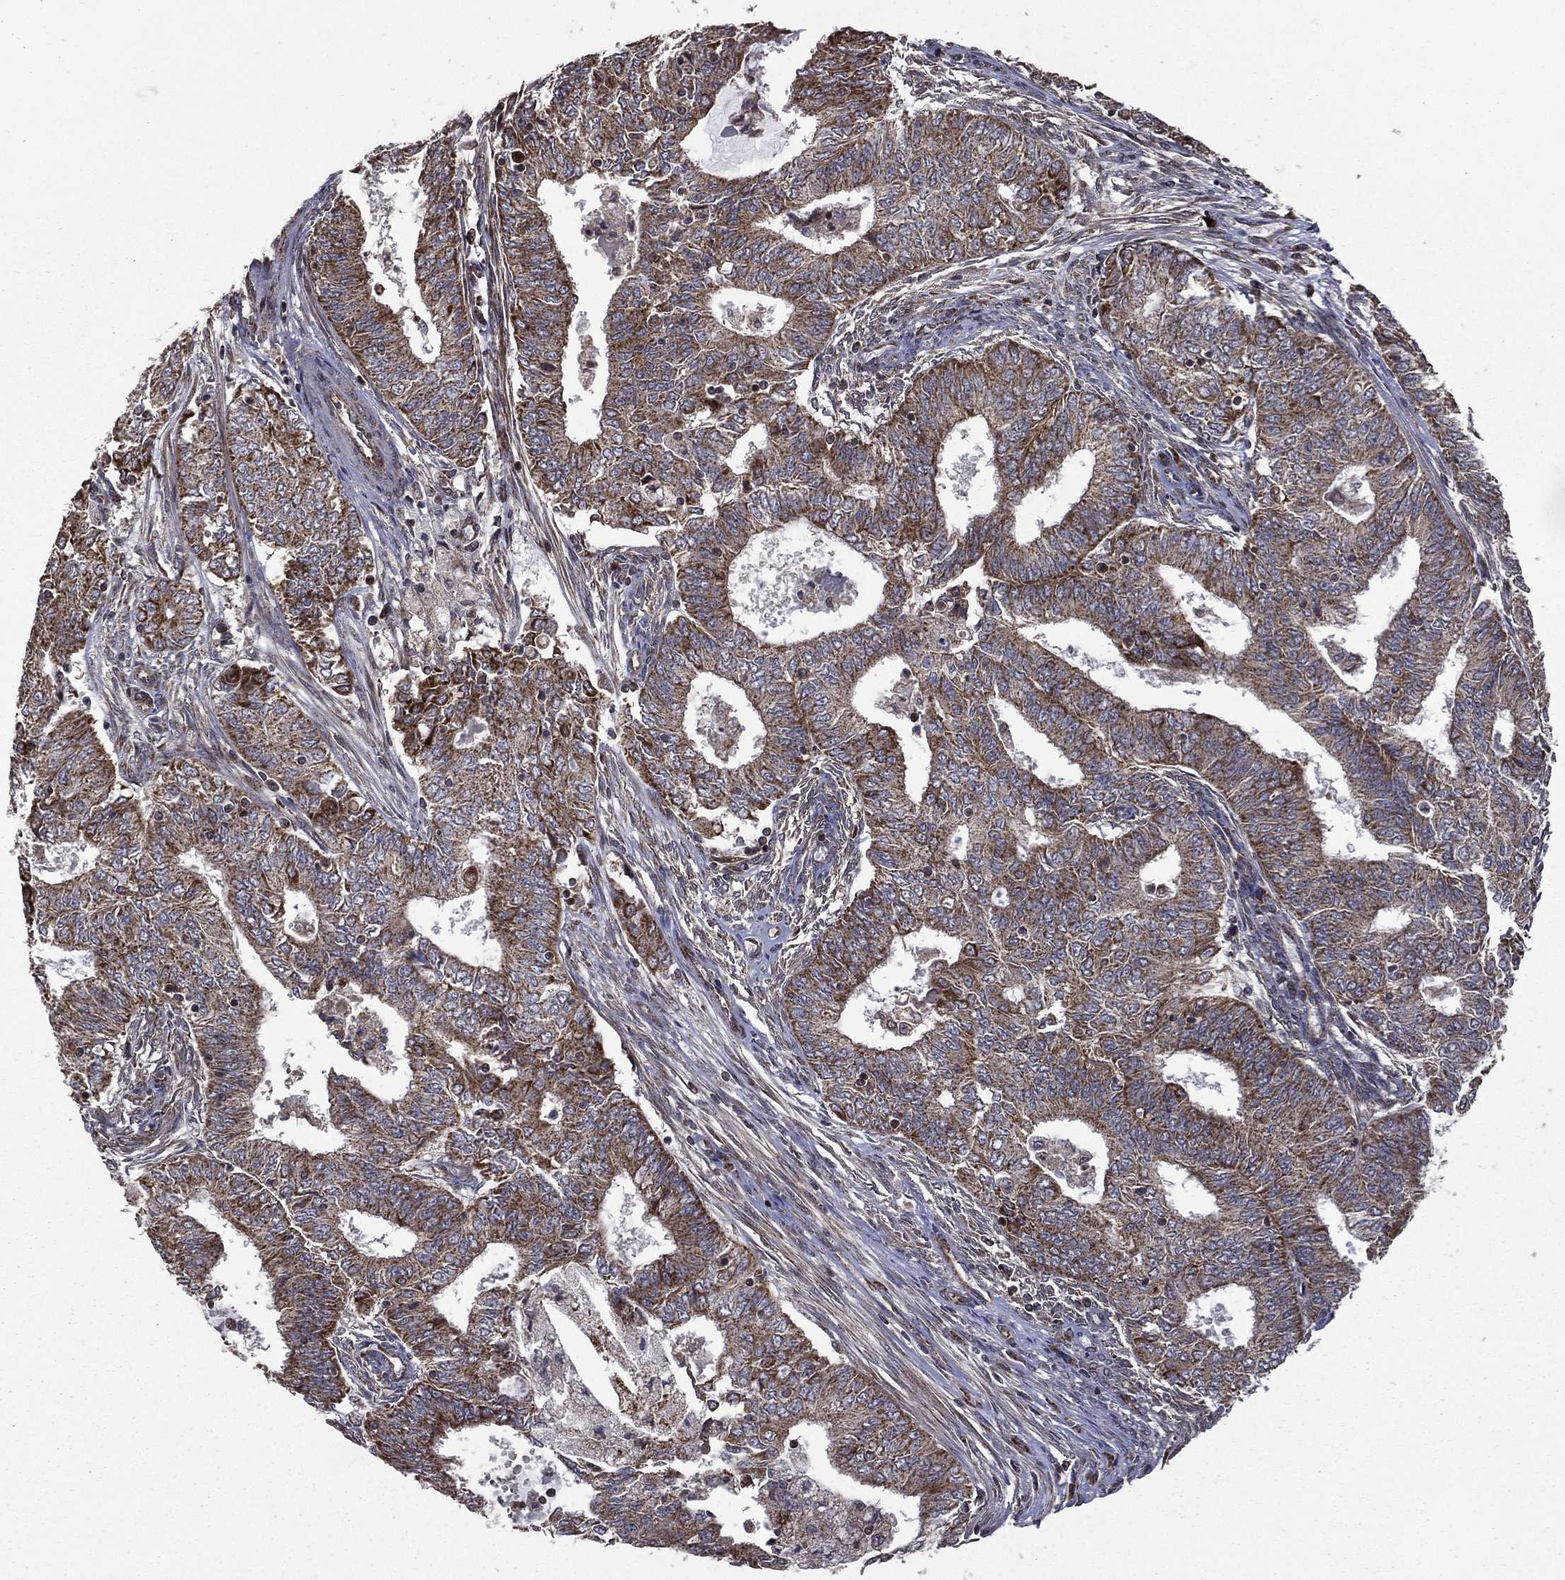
{"staining": {"intensity": "strong", "quantity": ">75%", "location": "cytoplasmic/membranous"}, "tissue": "endometrial cancer", "cell_type": "Tumor cells", "image_type": "cancer", "snomed": [{"axis": "morphology", "description": "Adenocarcinoma, NOS"}, {"axis": "topography", "description": "Endometrium"}], "caption": "This is an image of IHC staining of endometrial adenocarcinoma, which shows strong staining in the cytoplasmic/membranous of tumor cells.", "gene": "GIMAP6", "patient": {"sex": "female", "age": 62}}